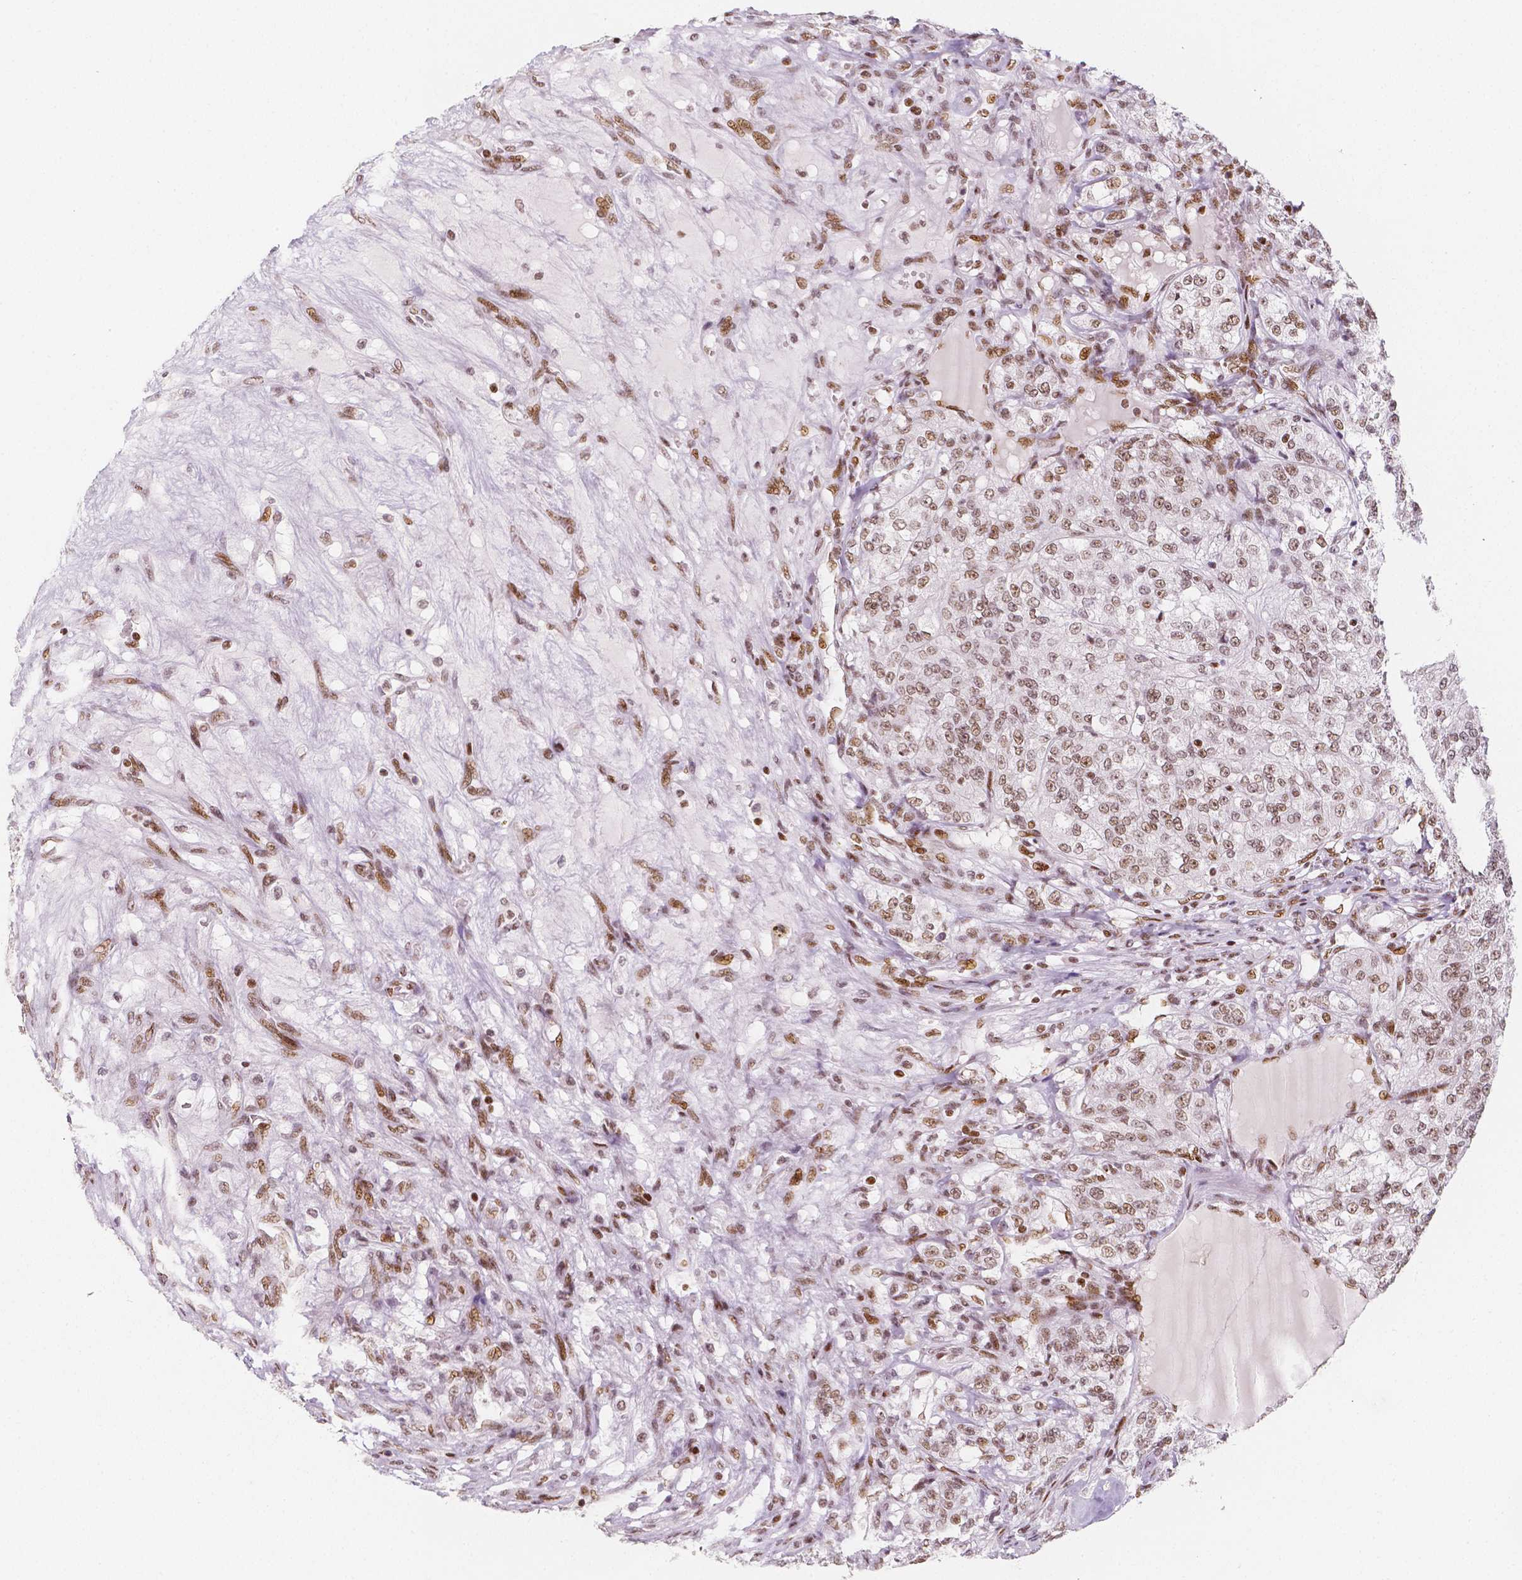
{"staining": {"intensity": "moderate", "quantity": ">75%", "location": "nuclear"}, "tissue": "renal cancer", "cell_type": "Tumor cells", "image_type": "cancer", "snomed": [{"axis": "morphology", "description": "Adenocarcinoma, NOS"}, {"axis": "topography", "description": "Kidney"}], "caption": "A brown stain highlights moderate nuclear staining of a protein in renal cancer tumor cells.", "gene": "HDAC1", "patient": {"sex": "female", "age": 63}}